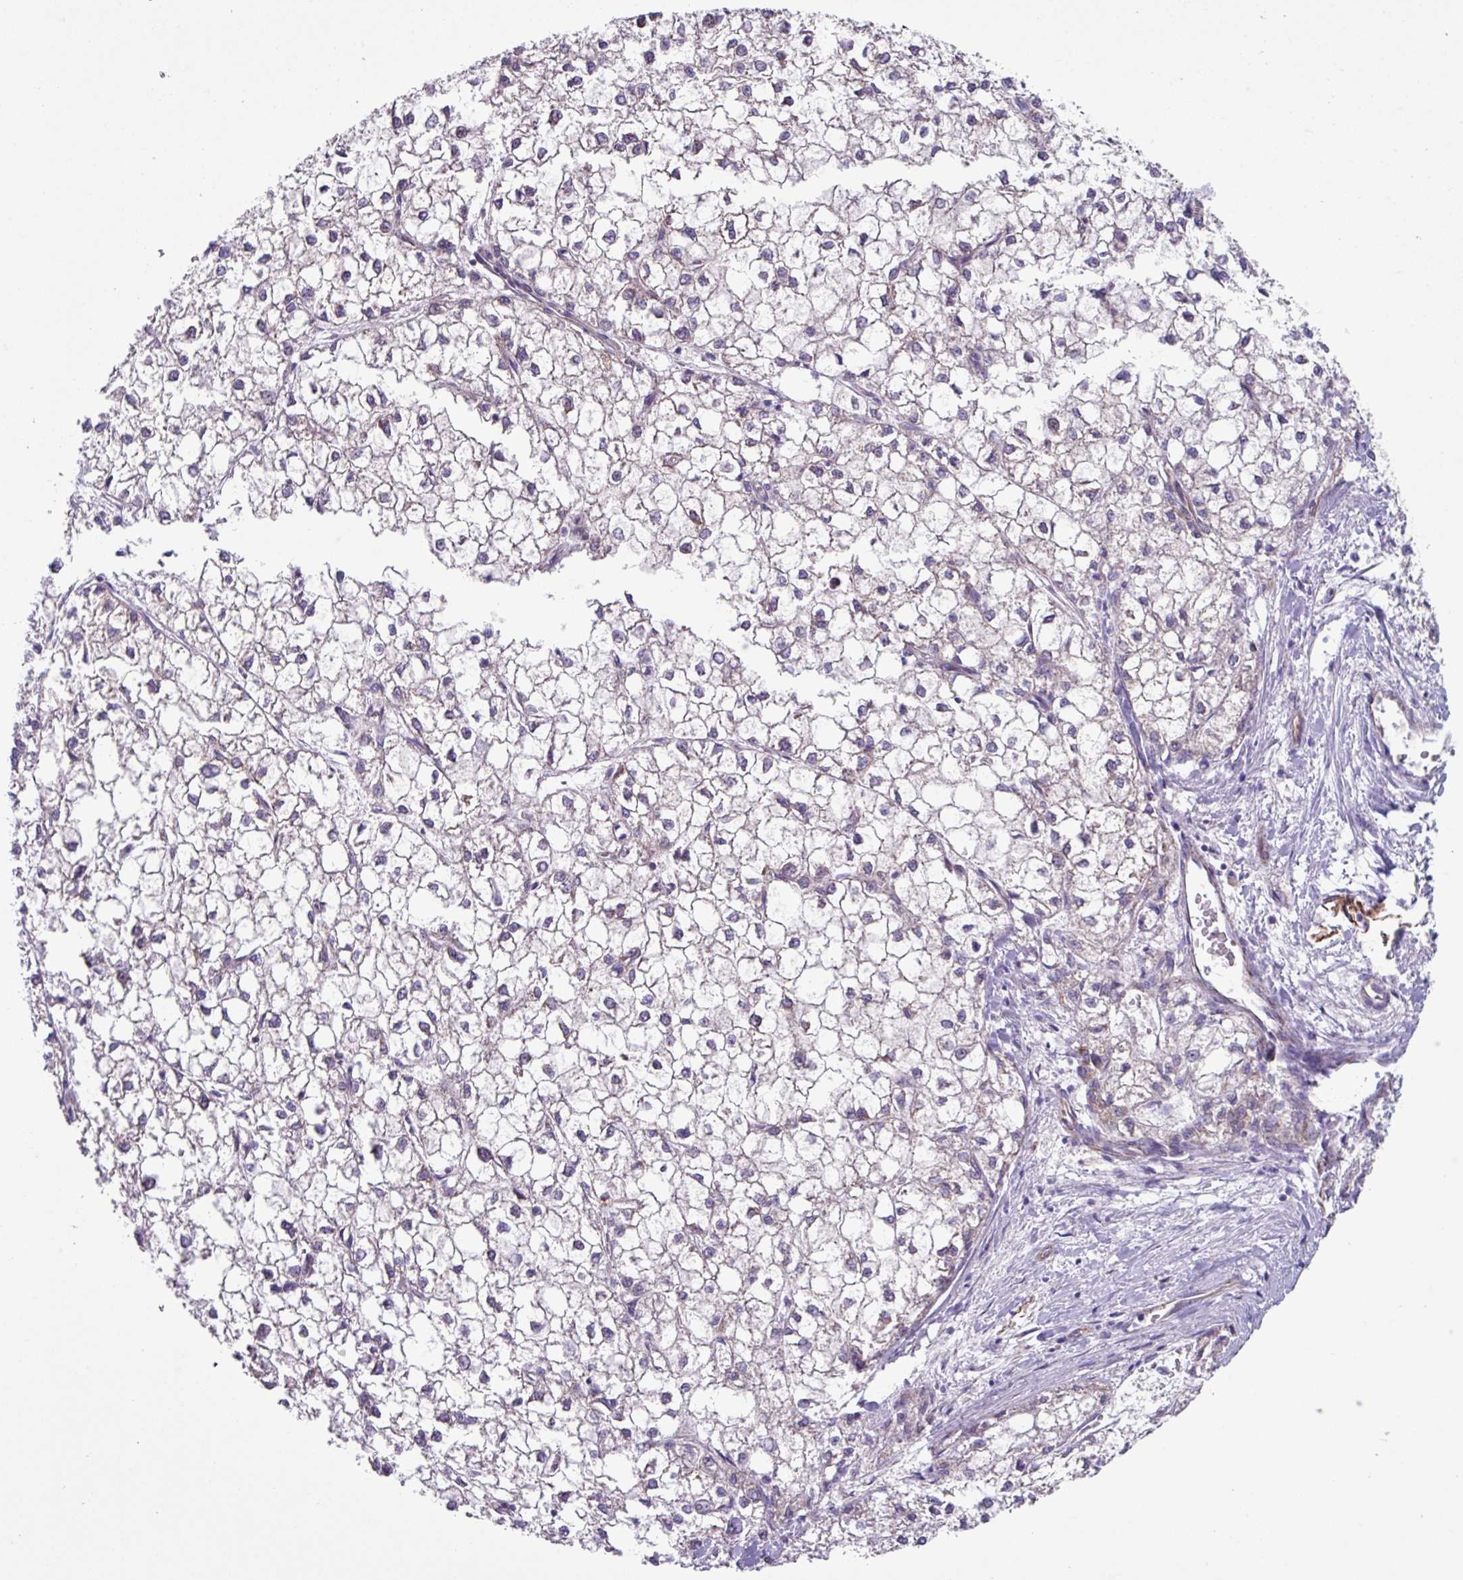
{"staining": {"intensity": "negative", "quantity": "none", "location": "none"}, "tissue": "liver cancer", "cell_type": "Tumor cells", "image_type": "cancer", "snomed": [{"axis": "morphology", "description": "Carcinoma, Hepatocellular, NOS"}, {"axis": "topography", "description": "Liver"}], "caption": "The immunohistochemistry (IHC) histopathology image has no significant expression in tumor cells of liver cancer (hepatocellular carcinoma) tissue. Brightfield microscopy of immunohistochemistry (IHC) stained with DAB (3,3'-diaminobenzidine) (brown) and hematoxylin (blue), captured at high magnification.", "gene": "OTULIN", "patient": {"sex": "female", "age": 43}}